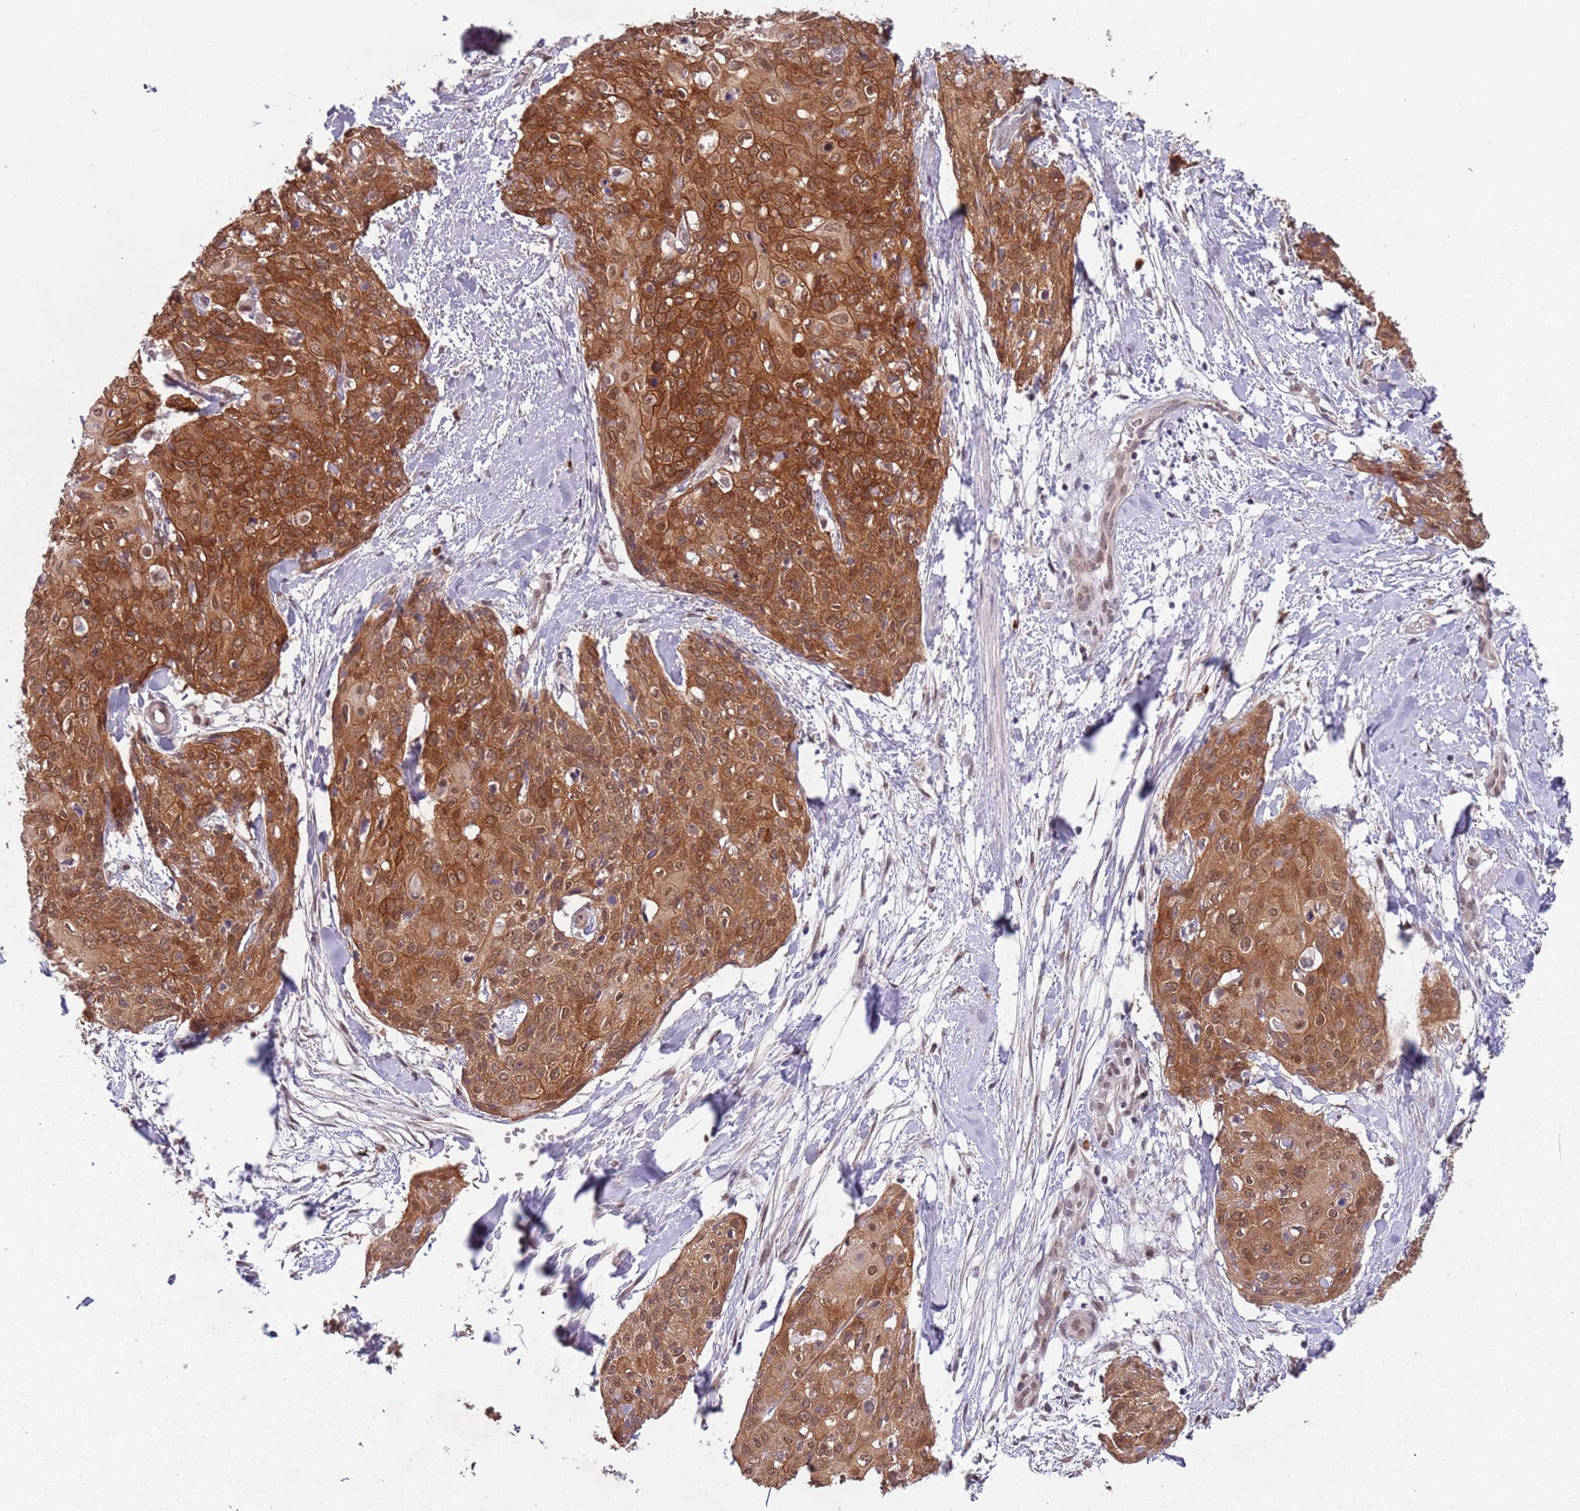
{"staining": {"intensity": "moderate", "quantity": ">75%", "location": "cytoplasmic/membranous"}, "tissue": "skin cancer", "cell_type": "Tumor cells", "image_type": "cancer", "snomed": [{"axis": "morphology", "description": "Squamous cell carcinoma, NOS"}, {"axis": "topography", "description": "Skin"}, {"axis": "topography", "description": "Vulva"}], "caption": "Immunohistochemical staining of human squamous cell carcinoma (skin) exhibits medium levels of moderate cytoplasmic/membranous protein staining in about >75% of tumor cells.", "gene": "FAM120AOS", "patient": {"sex": "female", "age": 85}}